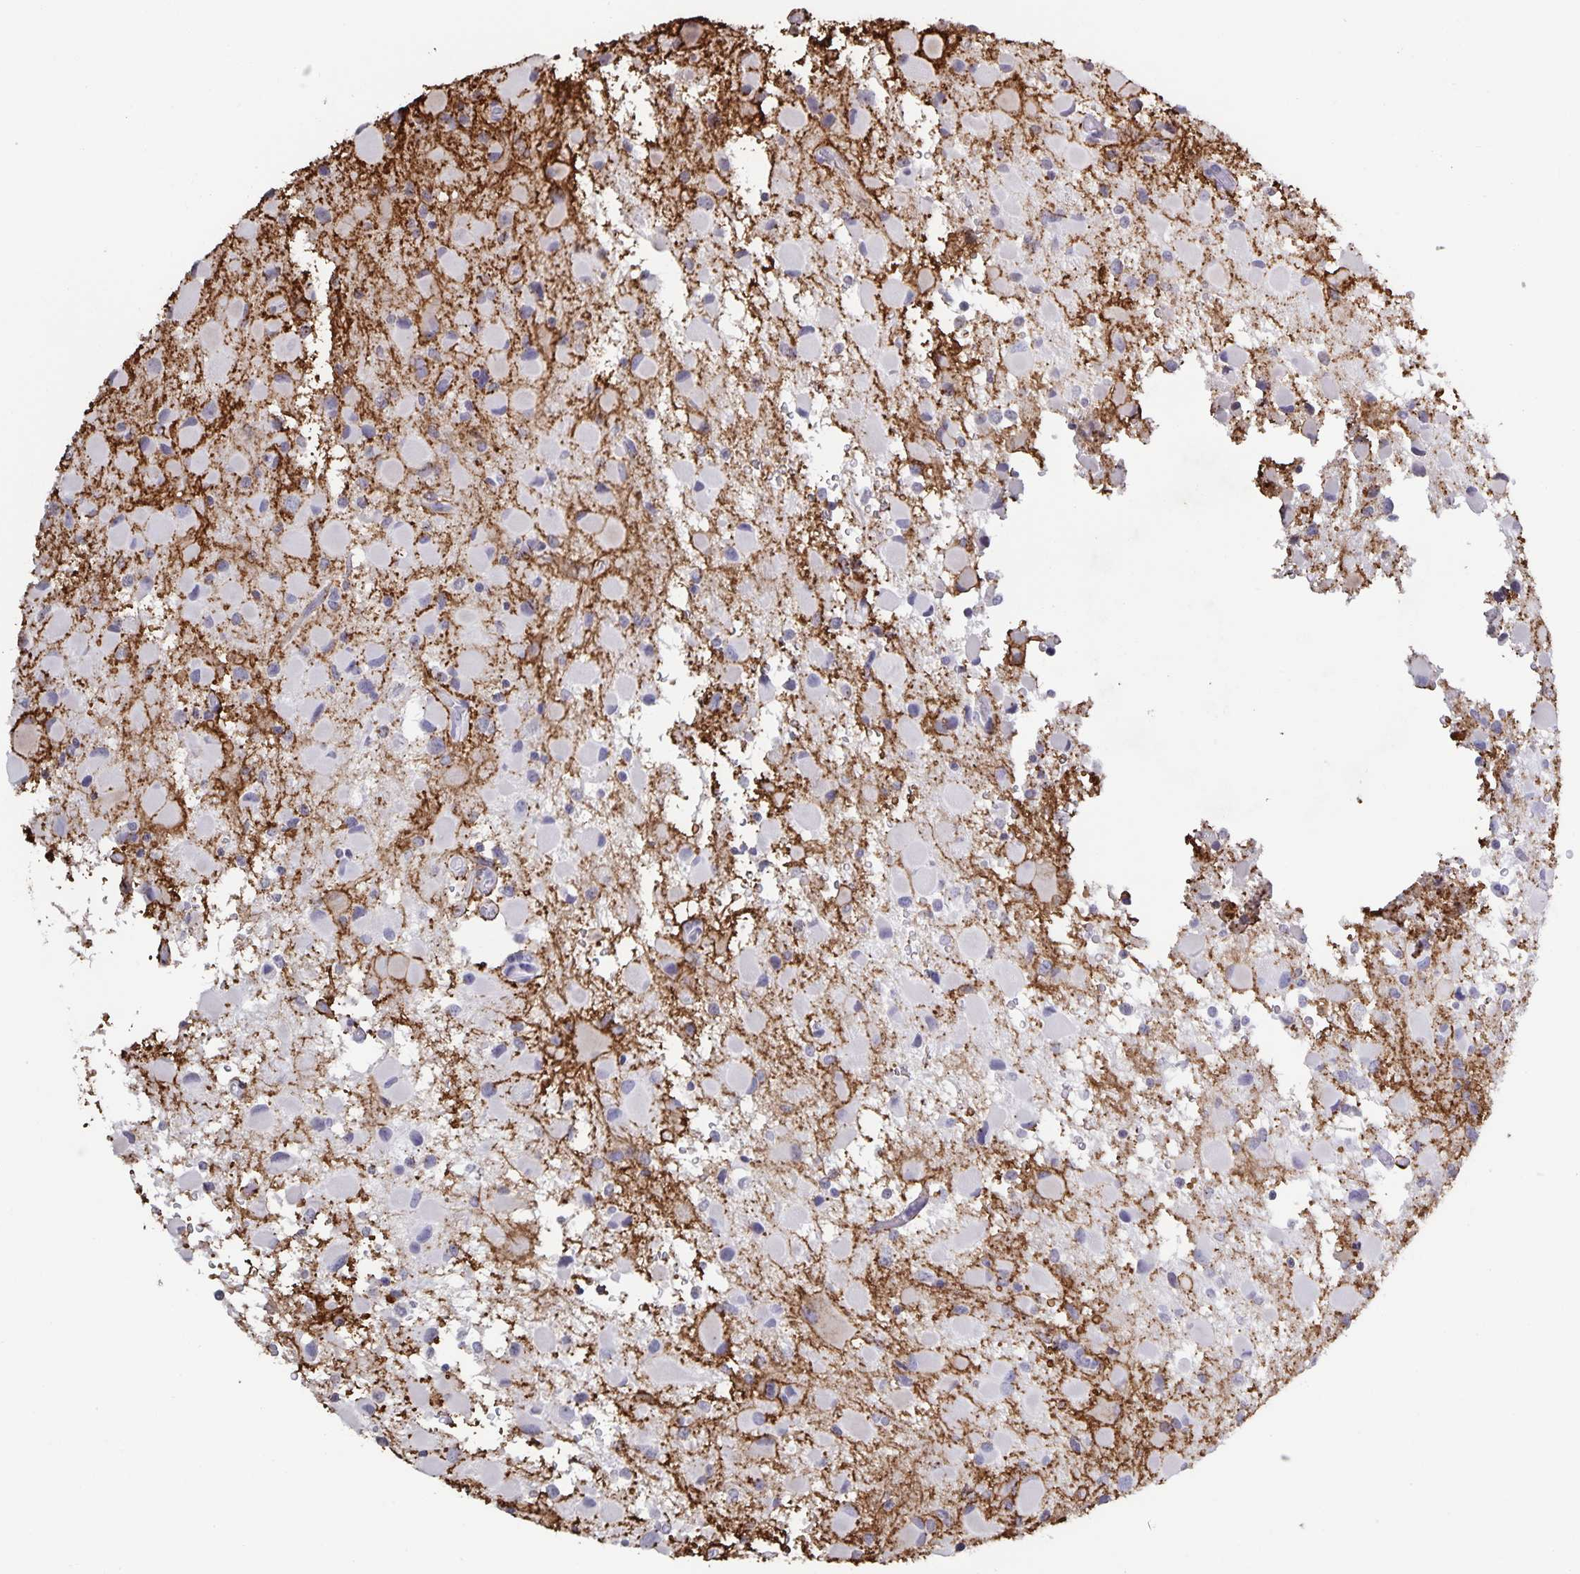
{"staining": {"intensity": "negative", "quantity": "none", "location": "none"}, "tissue": "glioma", "cell_type": "Tumor cells", "image_type": "cancer", "snomed": [{"axis": "morphology", "description": "Glioma, malignant, Low grade"}, {"axis": "topography", "description": "Brain"}], "caption": "IHC histopathology image of human malignant glioma (low-grade) stained for a protein (brown), which reveals no positivity in tumor cells.", "gene": "AQP4", "patient": {"sex": "female", "age": 32}}